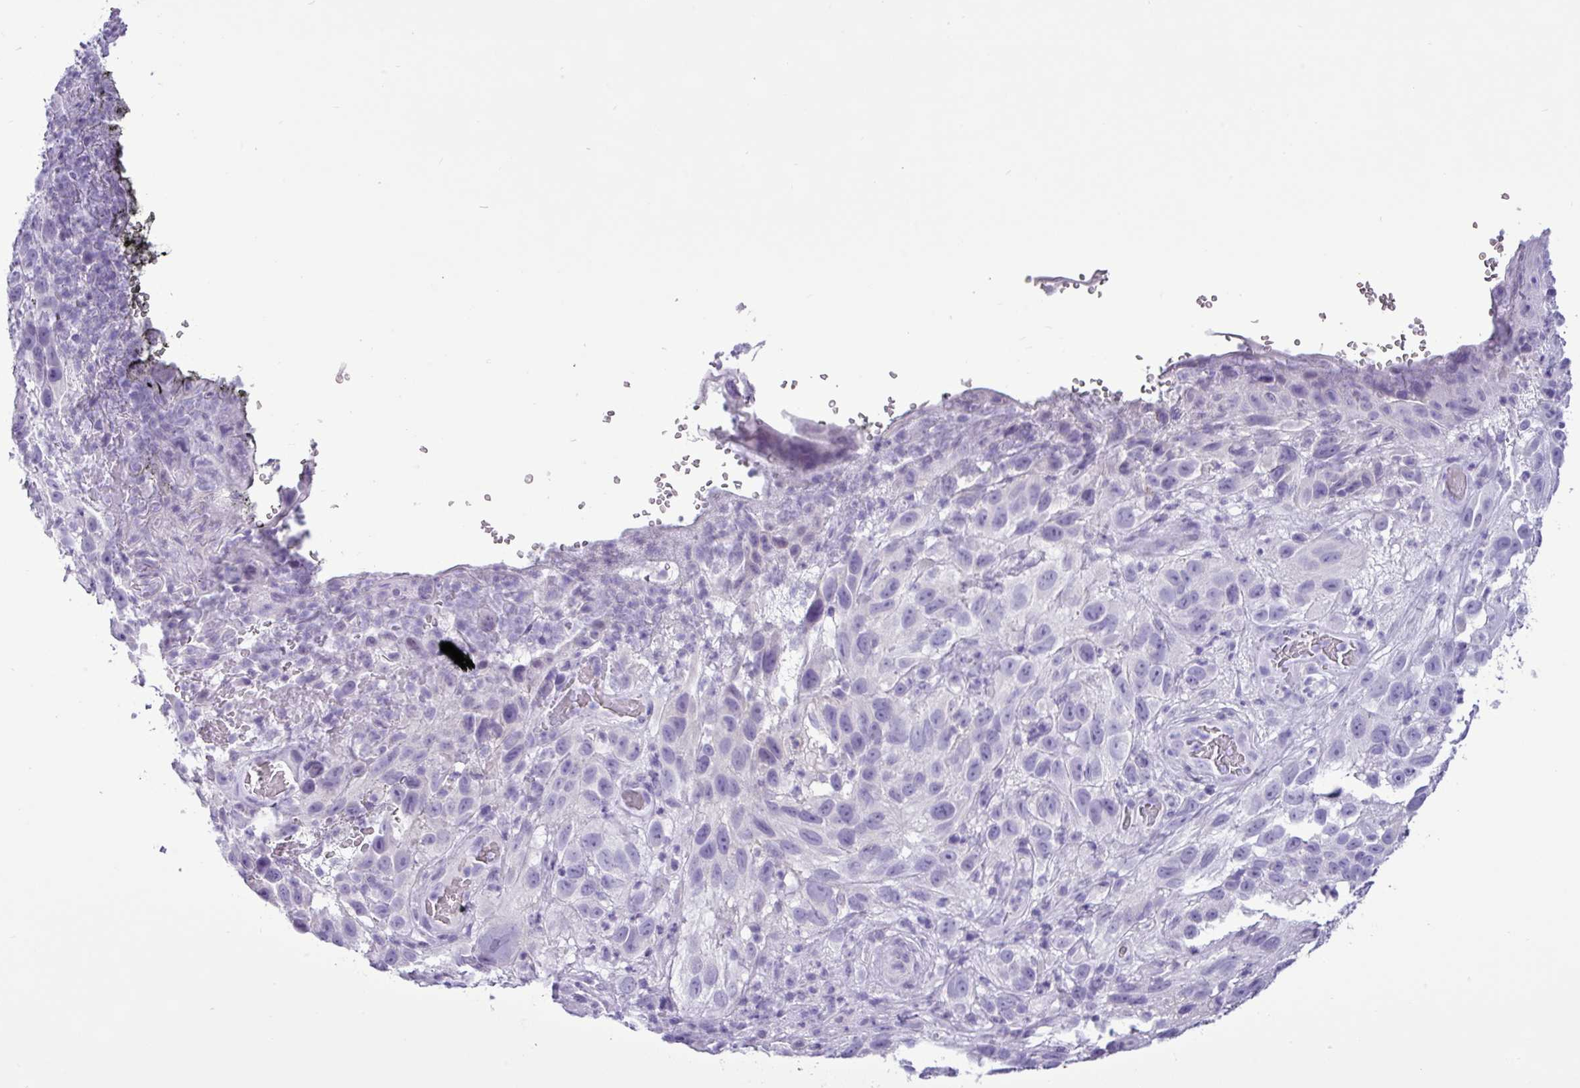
{"staining": {"intensity": "negative", "quantity": "none", "location": "none"}, "tissue": "melanoma", "cell_type": "Tumor cells", "image_type": "cancer", "snomed": [{"axis": "morphology", "description": "Malignant melanoma, NOS"}, {"axis": "topography", "description": "Skin"}], "caption": "DAB immunohistochemical staining of human malignant melanoma demonstrates no significant staining in tumor cells.", "gene": "ALDH3A1", "patient": {"sex": "female", "age": 96}}